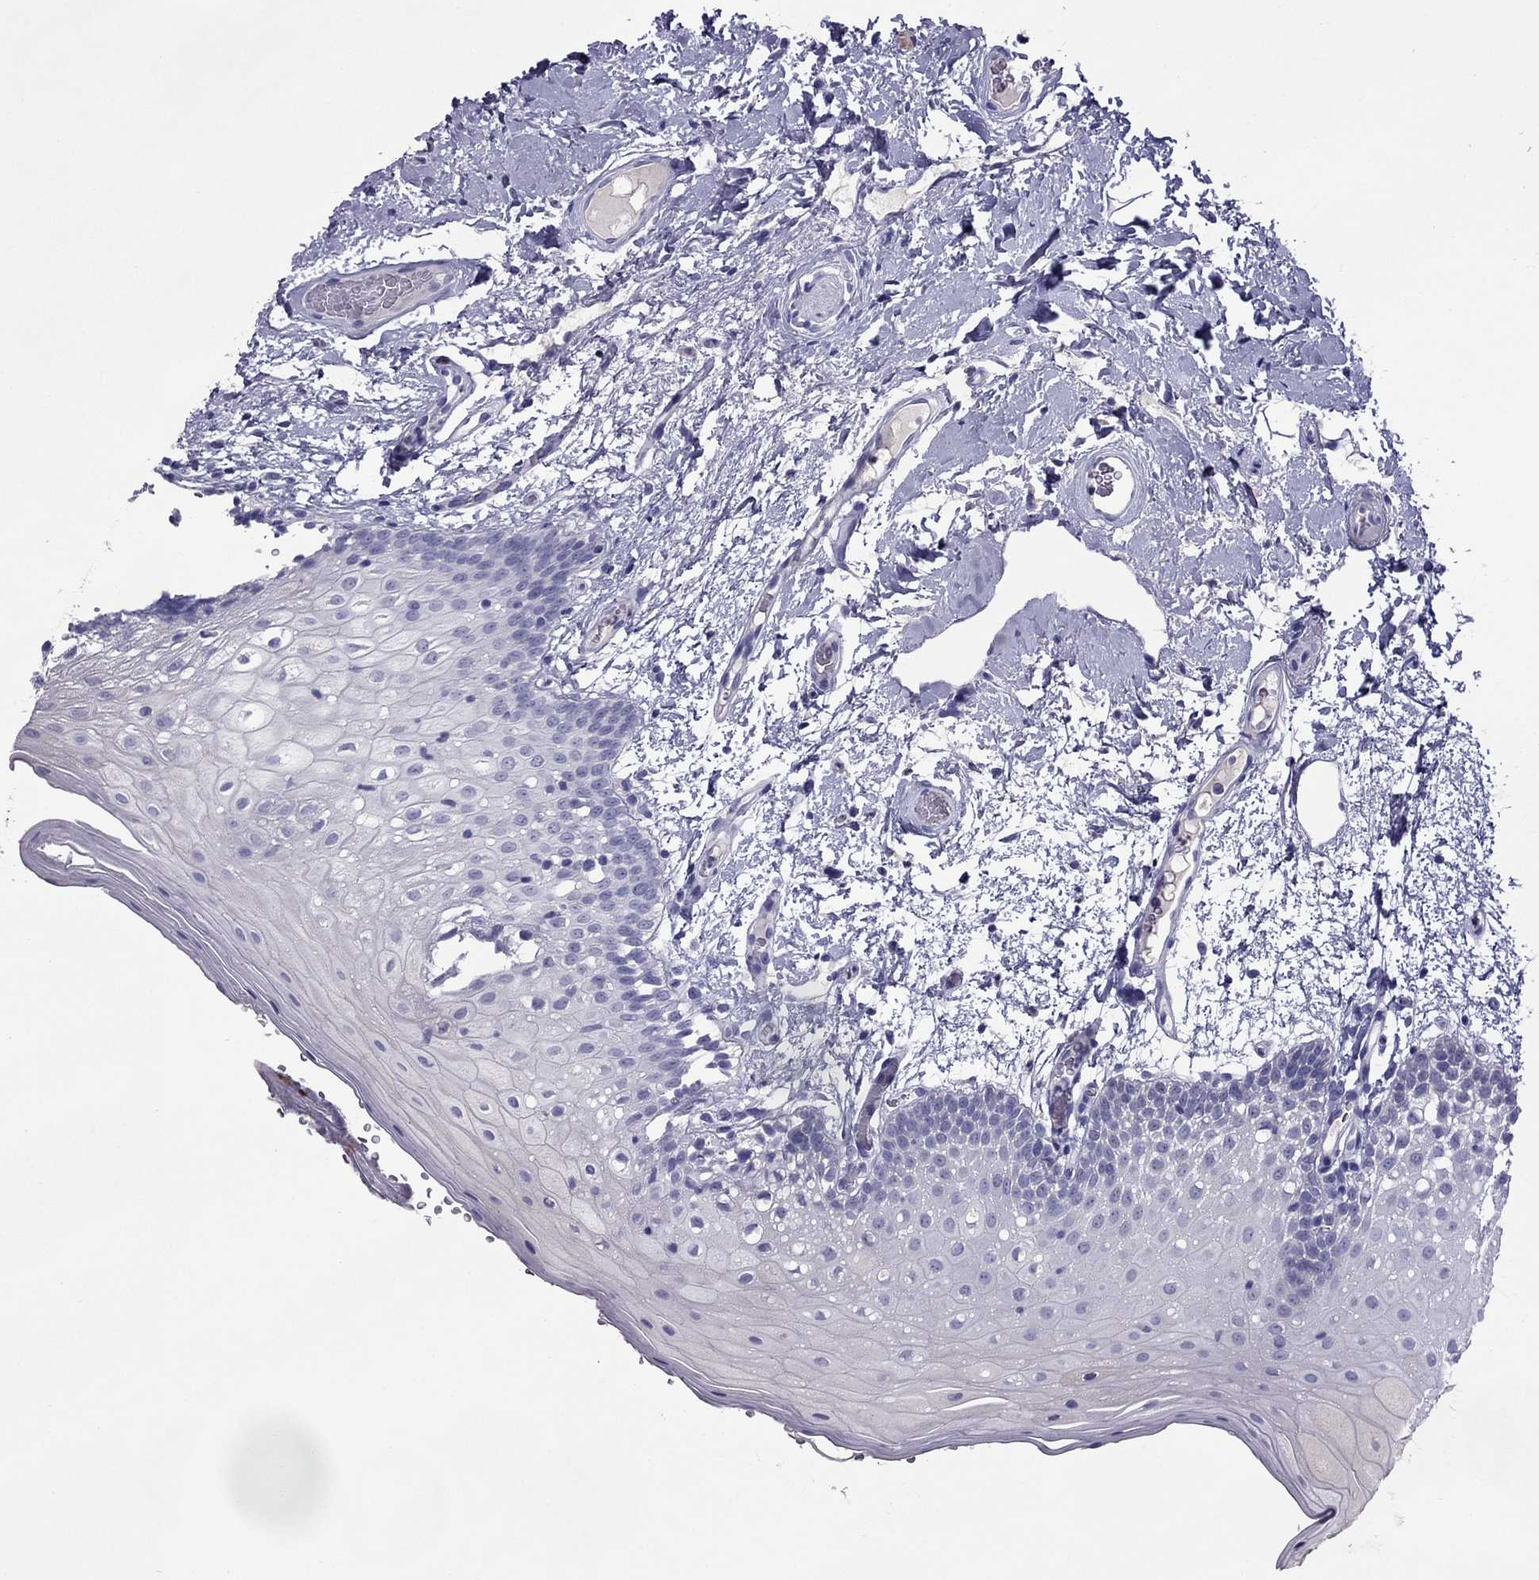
{"staining": {"intensity": "negative", "quantity": "none", "location": "none"}, "tissue": "oral mucosa", "cell_type": "Squamous epithelial cells", "image_type": "normal", "snomed": [{"axis": "morphology", "description": "Normal tissue, NOS"}, {"axis": "morphology", "description": "Squamous cell carcinoma, NOS"}, {"axis": "topography", "description": "Oral tissue"}, {"axis": "topography", "description": "Head-Neck"}], "caption": "DAB immunohistochemical staining of normal human oral mucosa demonstrates no significant staining in squamous epithelial cells.", "gene": "MYBPH", "patient": {"sex": "male", "age": 69}}